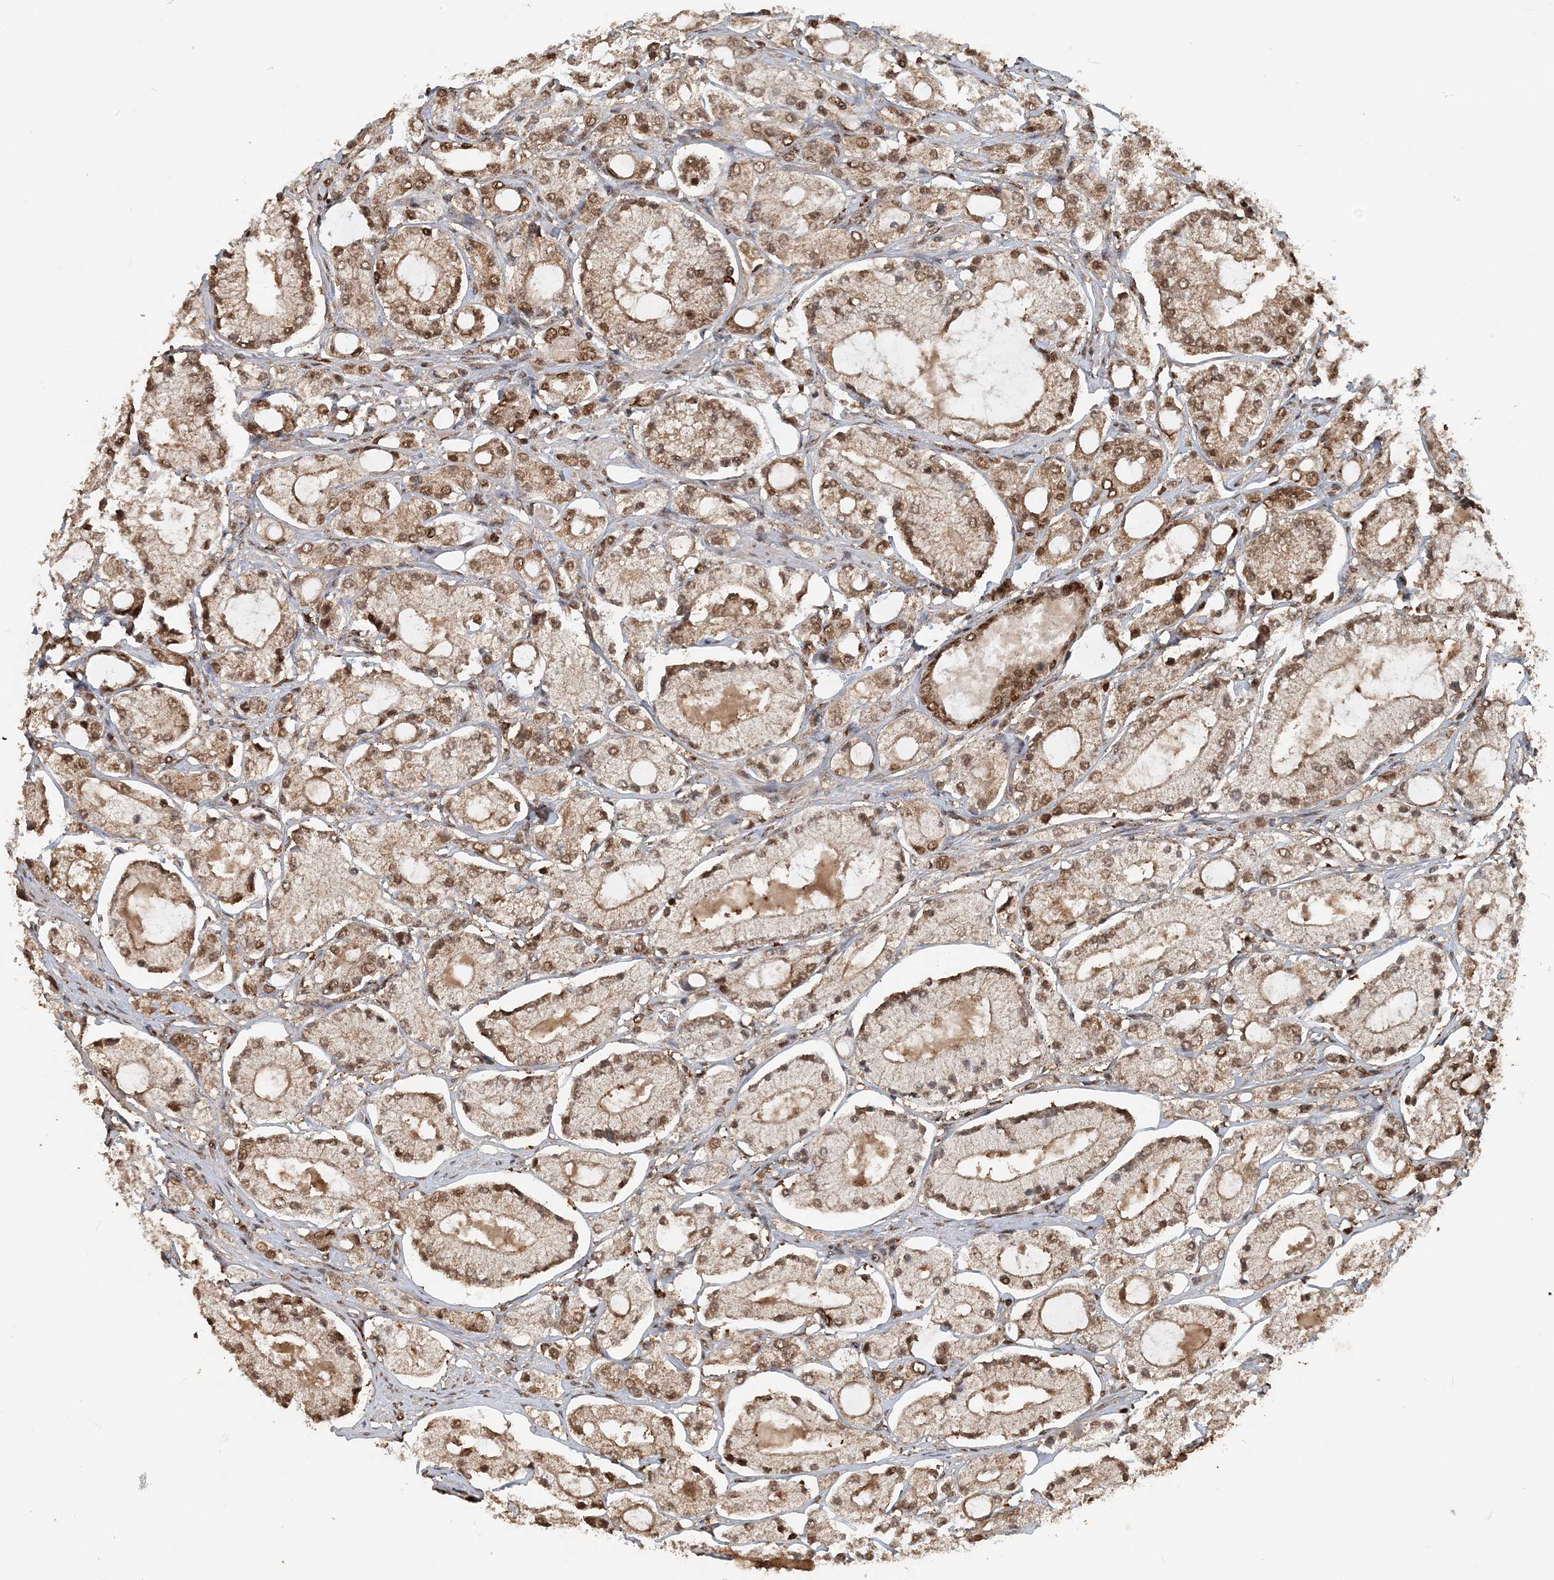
{"staining": {"intensity": "moderate", "quantity": ">75%", "location": "cytoplasmic/membranous,nuclear"}, "tissue": "prostate cancer", "cell_type": "Tumor cells", "image_type": "cancer", "snomed": [{"axis": "morphology", "description": "Adenocarcinoma, High grade"}, {"axis": "topography", "description": "Prostate"}], "caption": "Human adenocarcinoma (high-grade) (prostate) stained with a brown dye exhibits moderate cytoplasmic/membranous and nuclear positive expression in approximately >75% of tumor cells.", "gene": "ARHGAP35", "patient": {"sex": "male", "age": 65}}